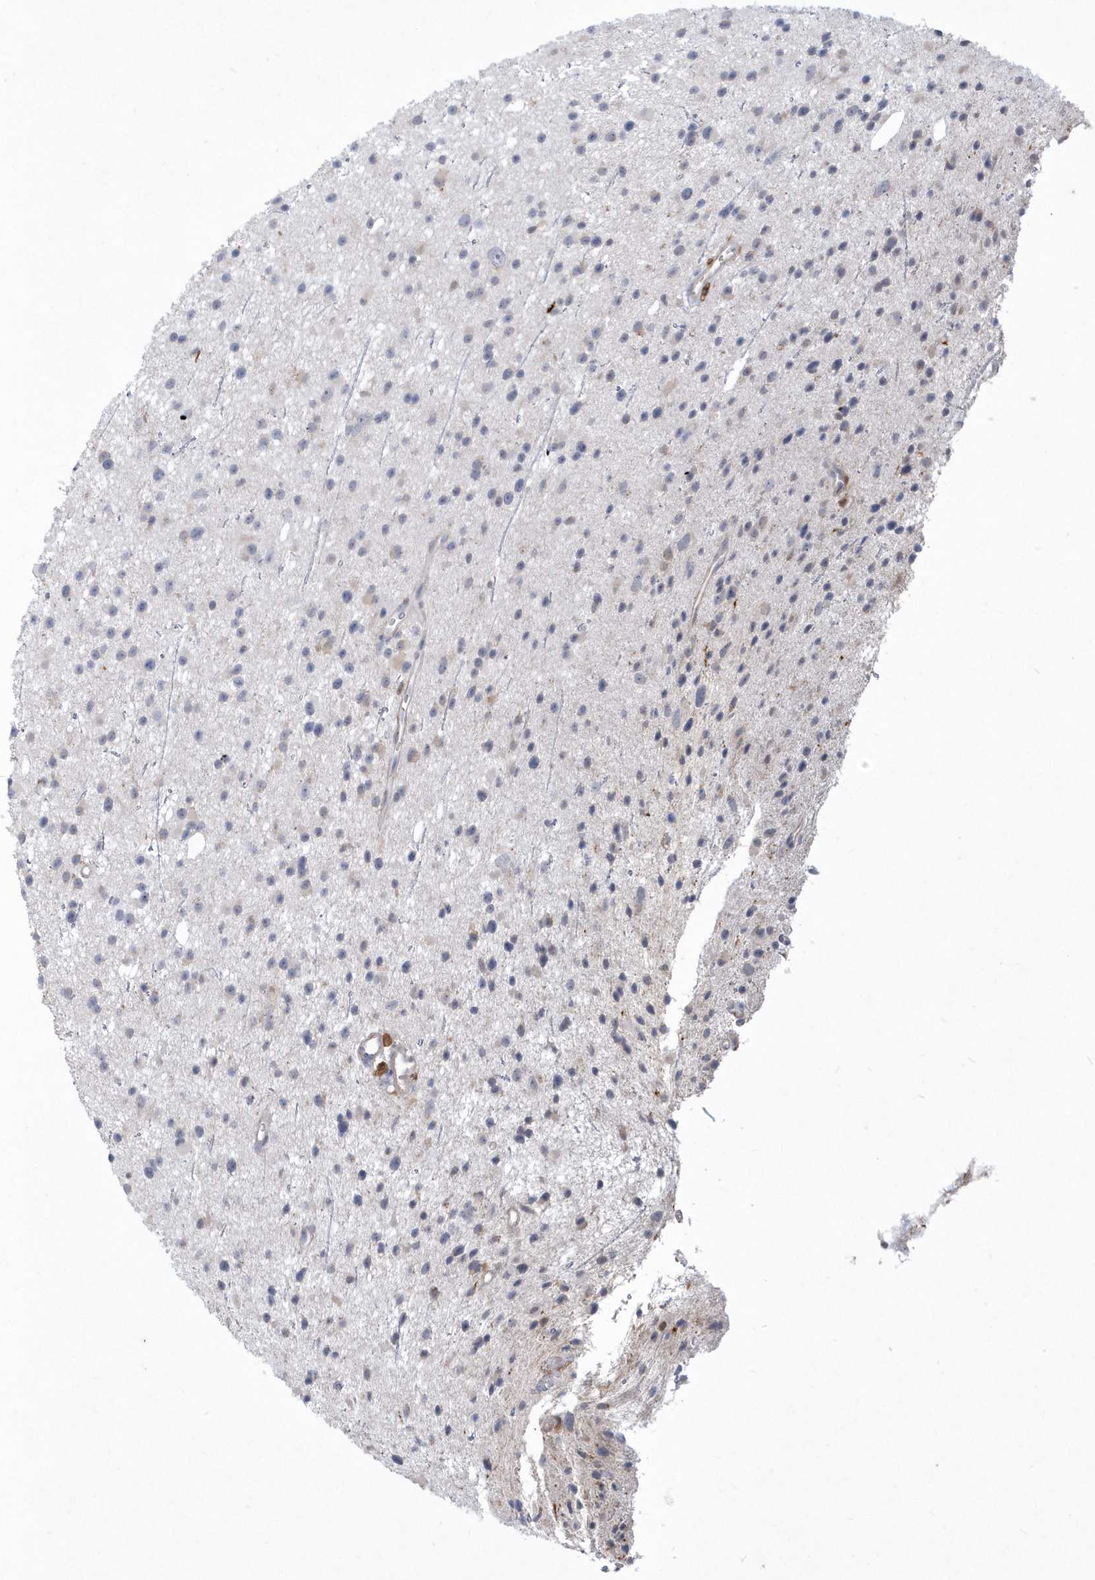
{"staining": {"intensity": "negative", "quantity": "none", "location": "none"}, "tissue": "glioma", "cell_type": "Tumor cells", "image_type": "cancer", "snomed": [{"axis": "morphology", "description": "Glioma, malignant, Low grade"}, {"axis": "topography", "description": "Cerebral cortex"}], "caption": "IHC image of human glioma stained for a protein (brown), which reveals no expression in tumor cells.", "gene": "TSPEAR", "patient": {"sex": "female", "age": 39}}